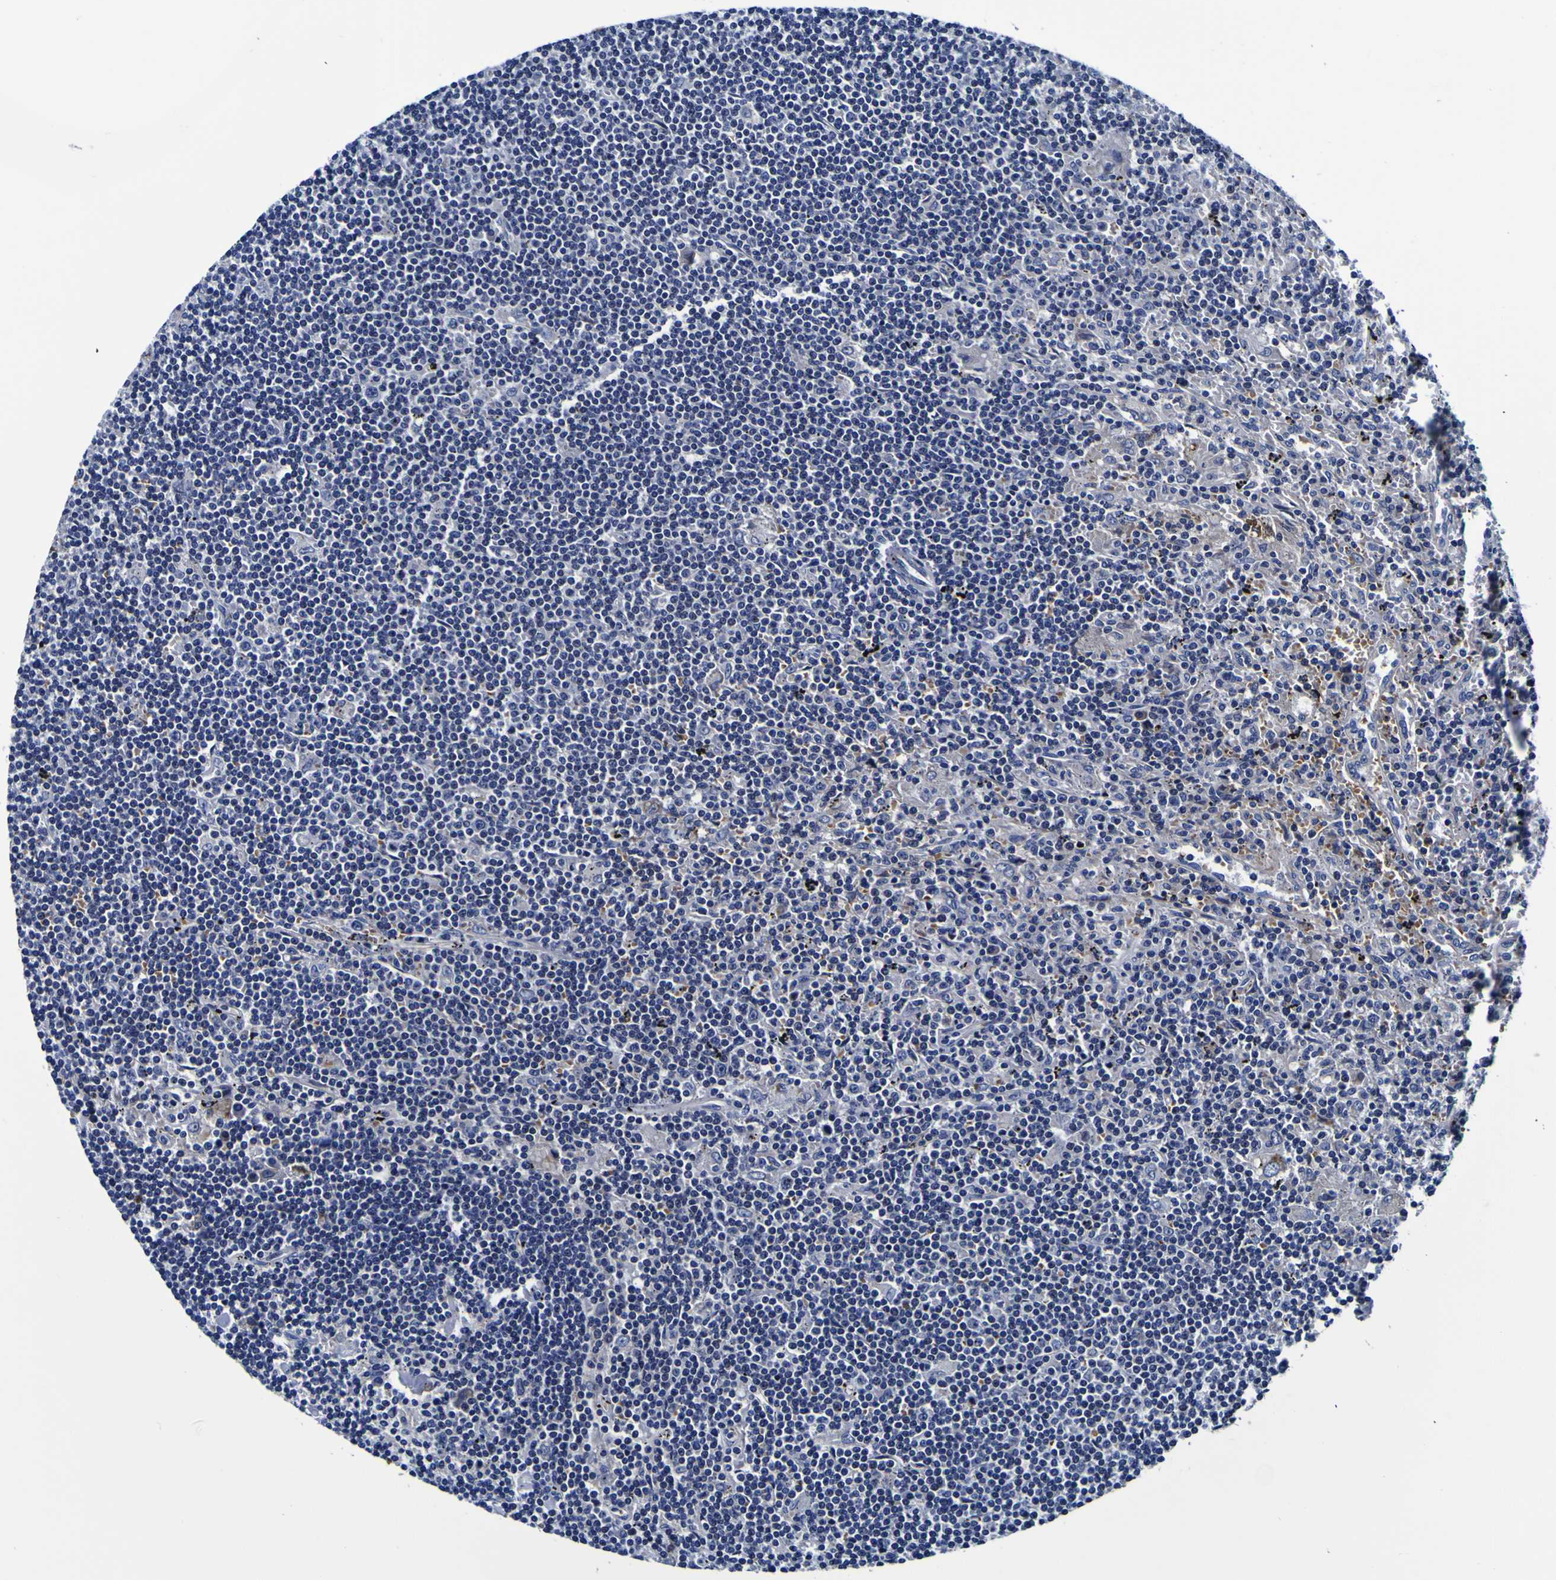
{"staining": {"intensity": "negative", "quantity": "none", "location": "none"}, "tissue": "lymphoma", "cell_type": "Tumor cells", "image_type": "cancer", "snomed": [{"axis": "morphology", "description": "Malignant lymphoma, non-Hodgkin's type, Low grade"}, {"axis": "topography", "description": "Spleen"}], "caption": "Immunohistochemistry (IHC) of human lymphoma reveals no positivity in tumor cells.", "gene": "PDLIM4", "patient": {"sex": "male", "age": 76}}